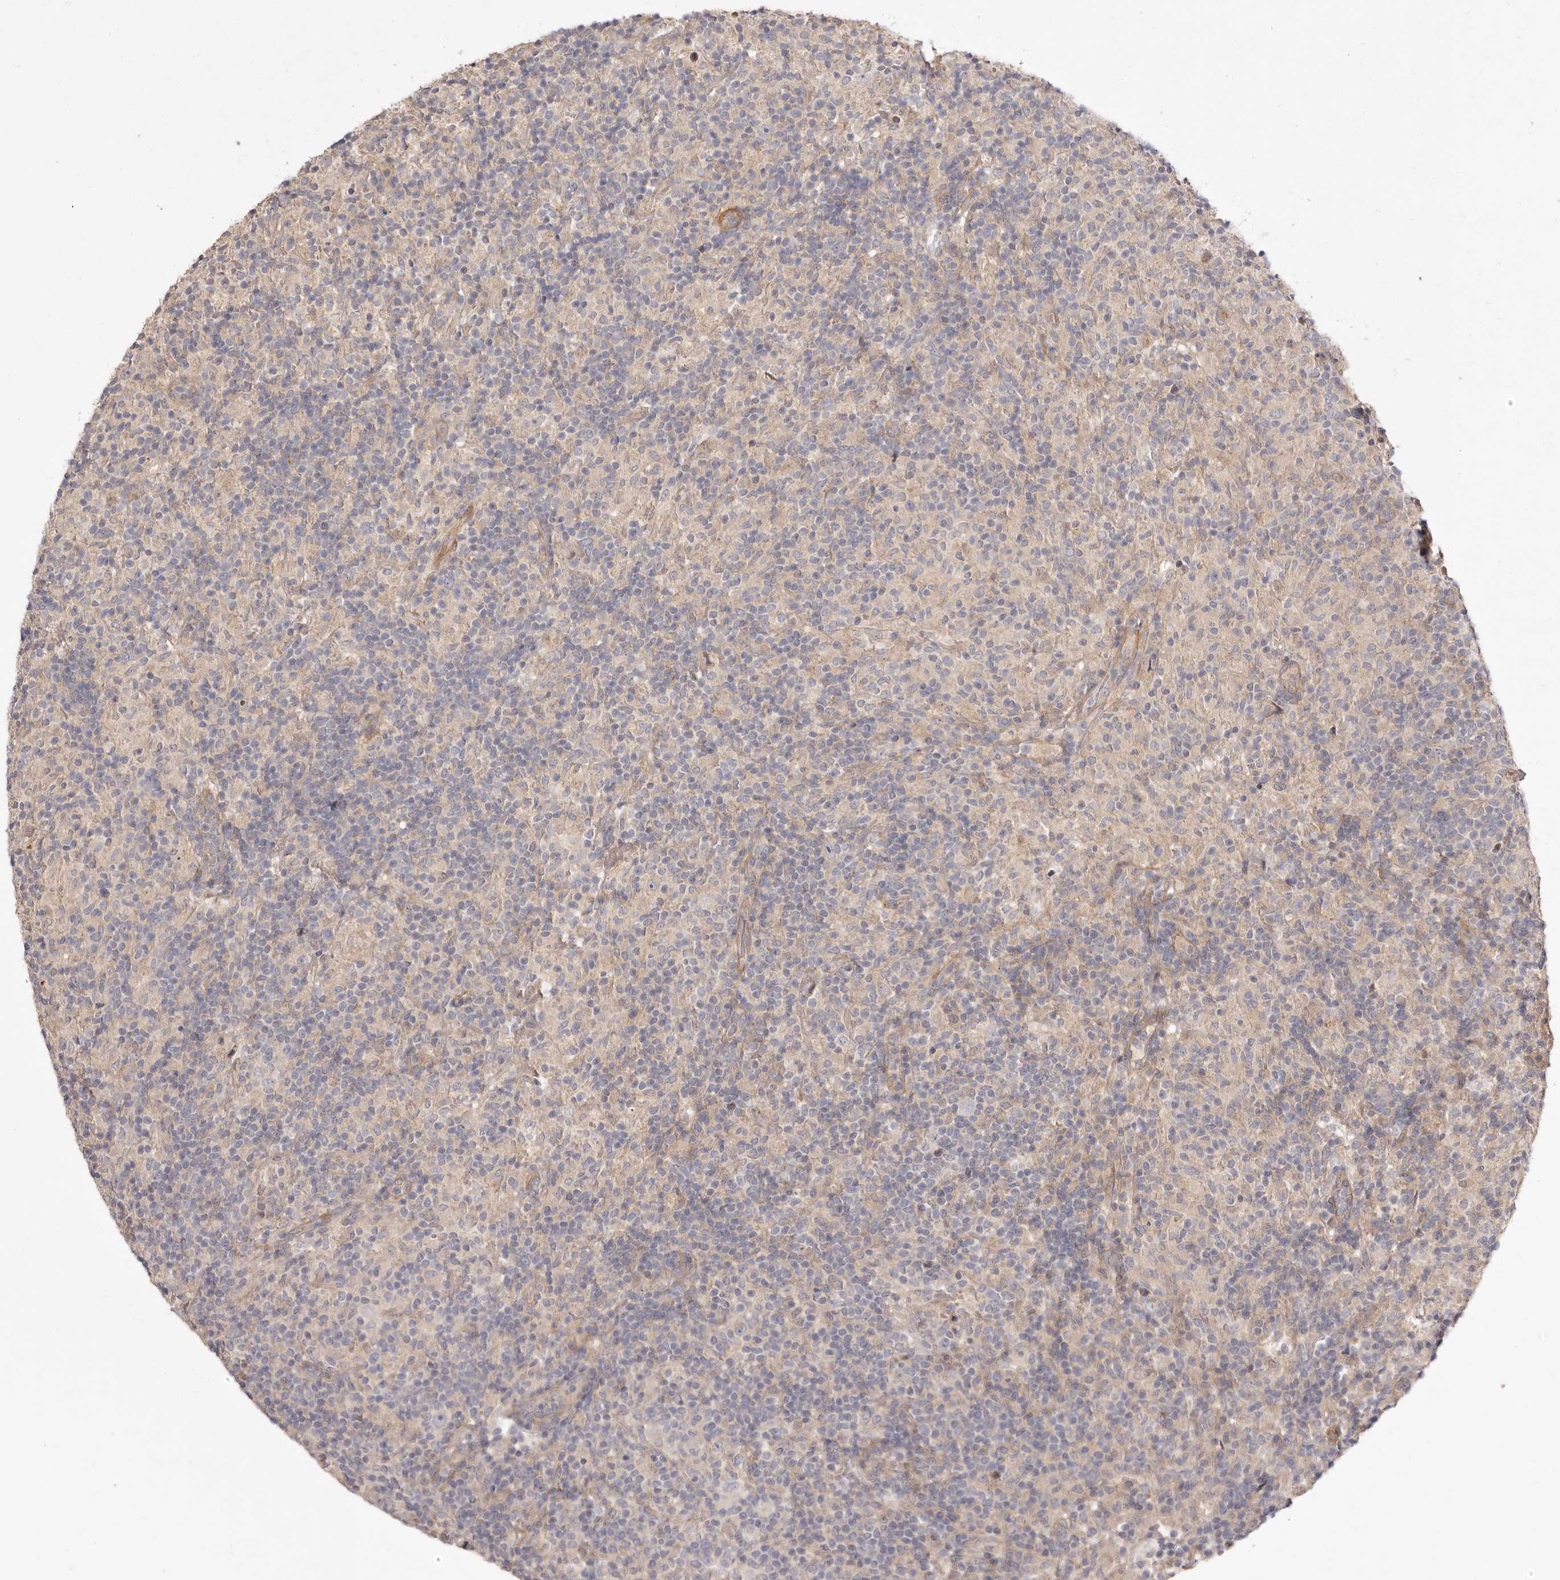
{"staining": {"intensity": "negative", "quantity": "none", "location": "none"}, "tissue": "lymphoma", "cell_type": "Tumor cells", "image_type": "cancer", "snomed": [{"axis": "morphology", "description": "Hodgkin's disease, NOS"}, {"axis": "topography", "description": "Lymph node"}], "caption": "Lymphoma stained for a protein using IHC reveals no staining tumor cells.", "gene": "ADAMTS9", "patient": {"sex": "male", "age": 70}}